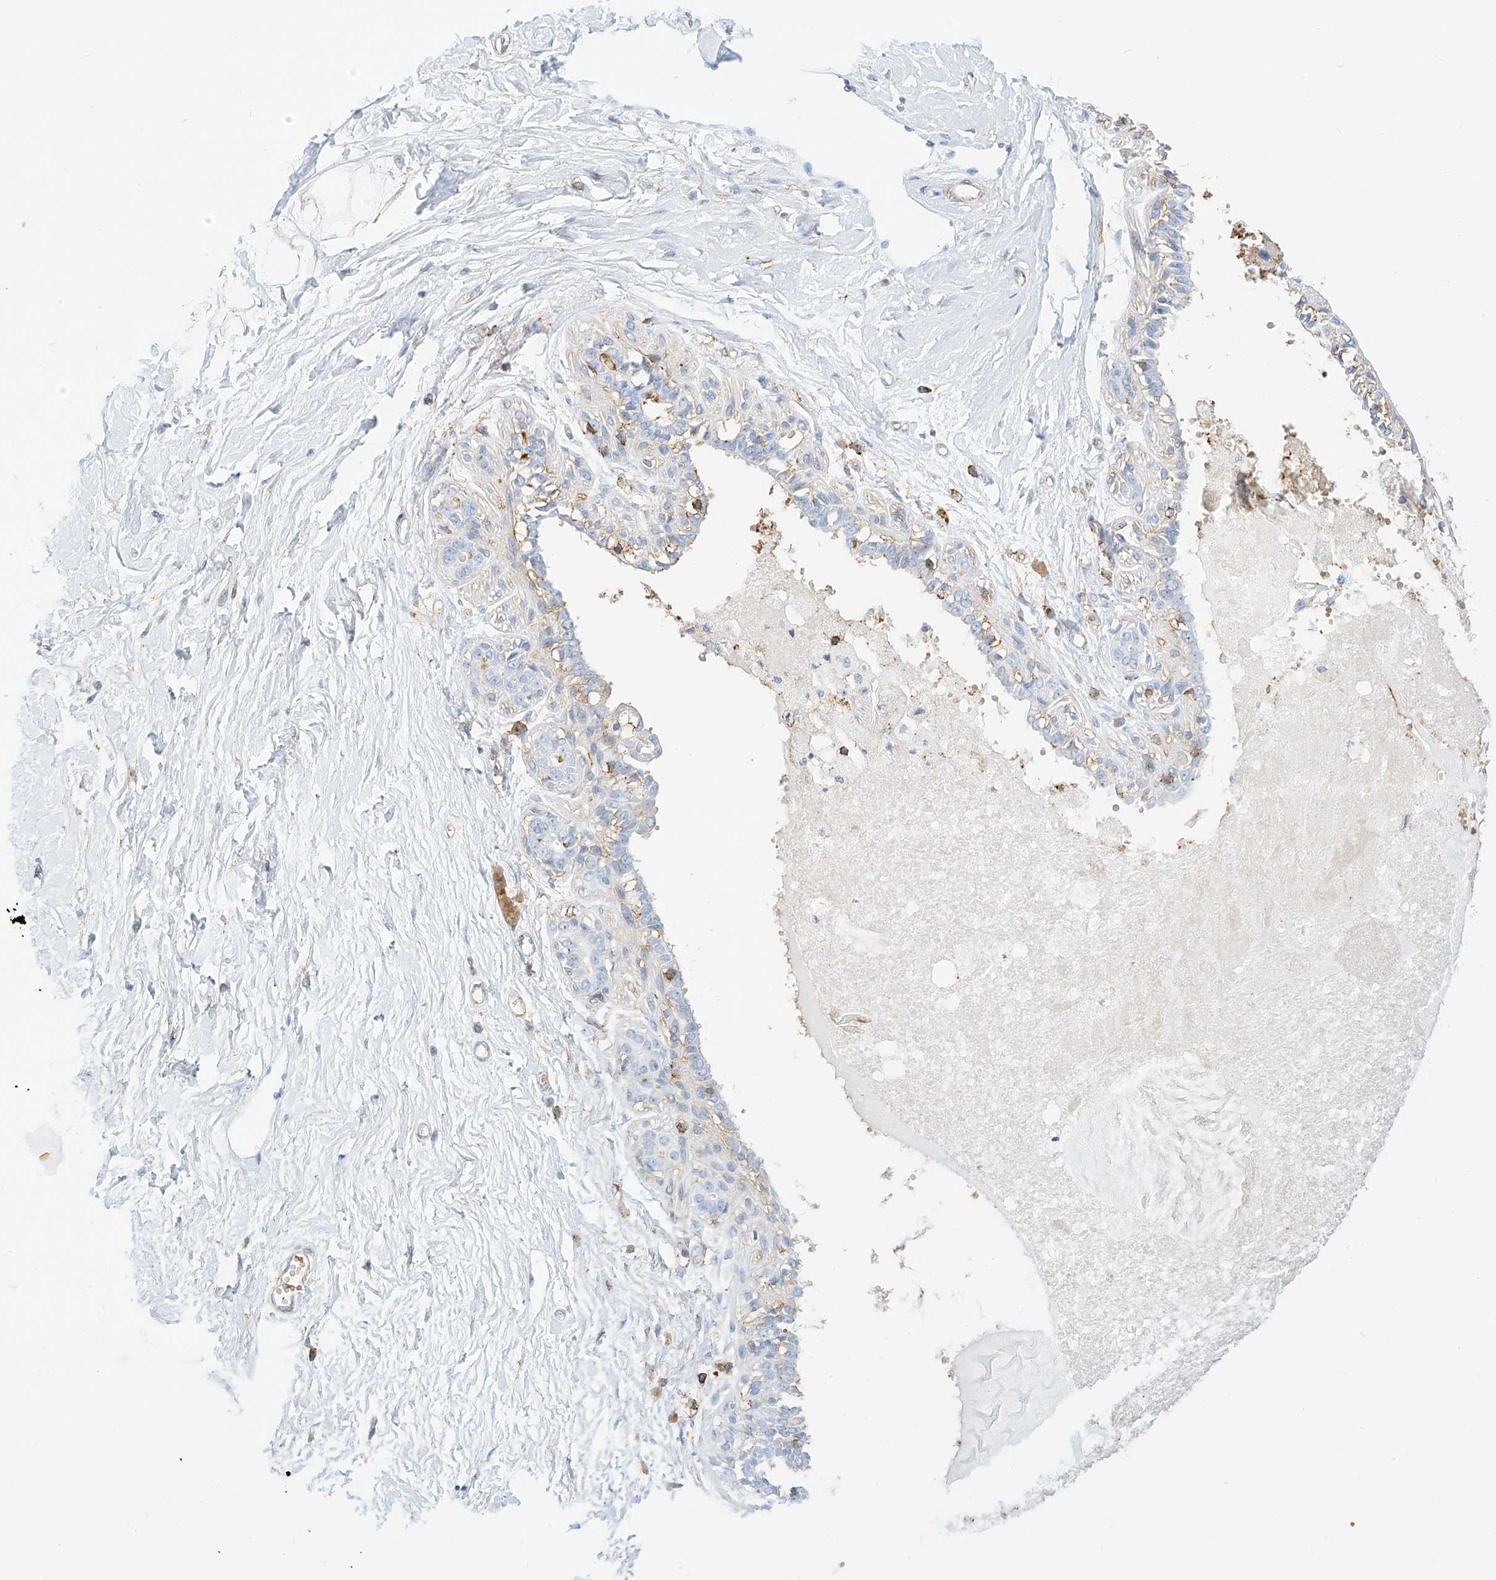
{"staining": {"intensity": "negative", "quantity": "none", "location": "none"}, "tissue": "breast", "cell_type": "Adipocytes", "image_type": "normal", "snomed": [{"axis": "morphology", "description": "Normal tissue, NOS"}, {"axis": "topography", "description": "Breast"}], "caption": "Histopathology image shows no protein expression in adipocytes of unremarkable breast.", "gene": "TXNDC9", "patient": {"sex": "female", "age": 45}}